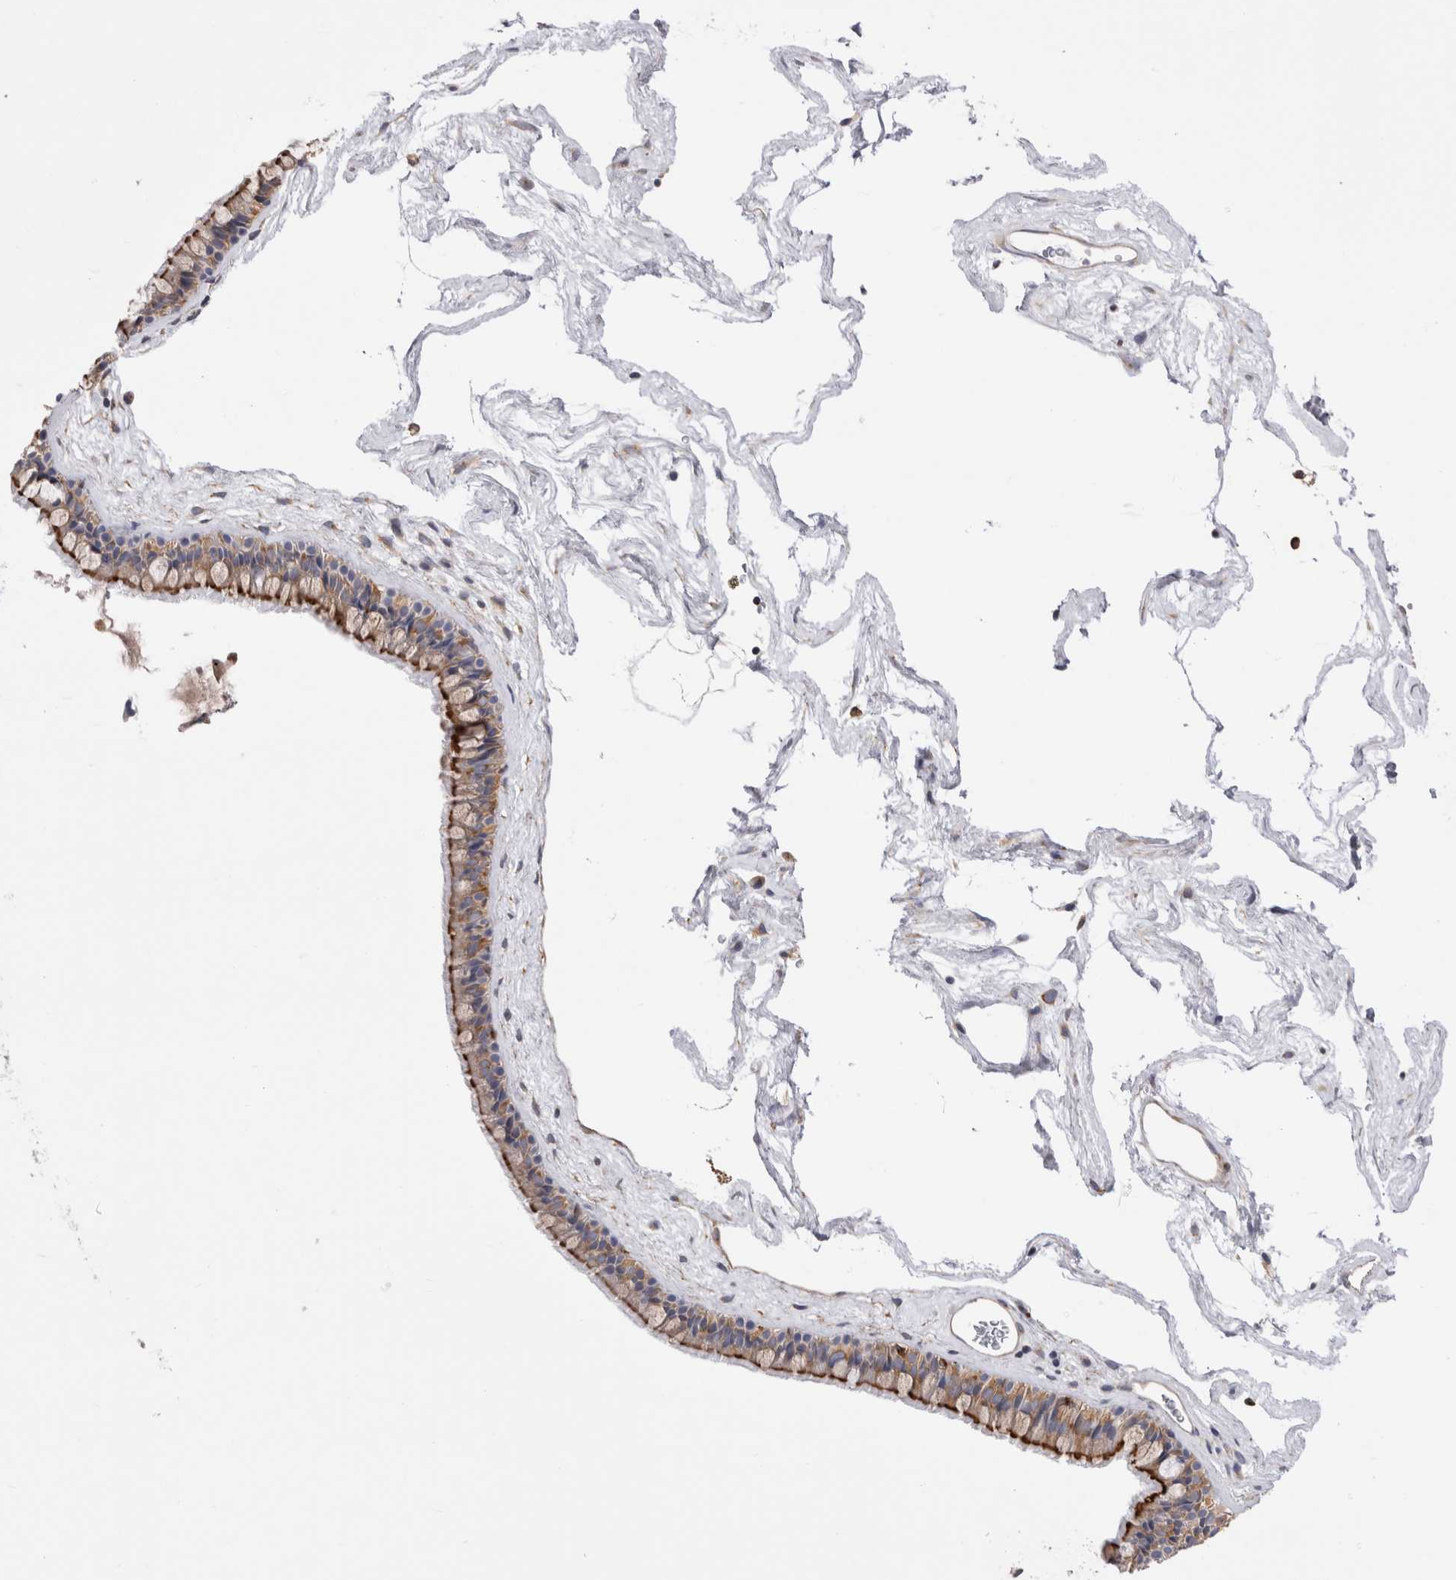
{"staining": {"intensity": "moderate", "quantity": ">75%", "location": "cytoplasmic/membranous"}, "tissue": "nasopharynx", "cell_type": "Respiratory epithelial cells", "image_type": "normal", "snomed": [{"axis": "morphology", "description": "Normal tissue, NOS"}, {"axis": "morphology", "description": "Inflammation, NOS"}, {"axis": "topography", "description": "Nasopharynx"}], "caption": "Immunohistochemistry (IHC) (DAB (3,3'-diaminobenzidine)) staining of unremarkable human nasopharynx demonstrates moderate cytoplasmic/membranous protein staining in approximately >75% of respiratory epithelial cells.", "gene": "RAB11FIP1", "patient": {"sex": "male", "age": 48}}